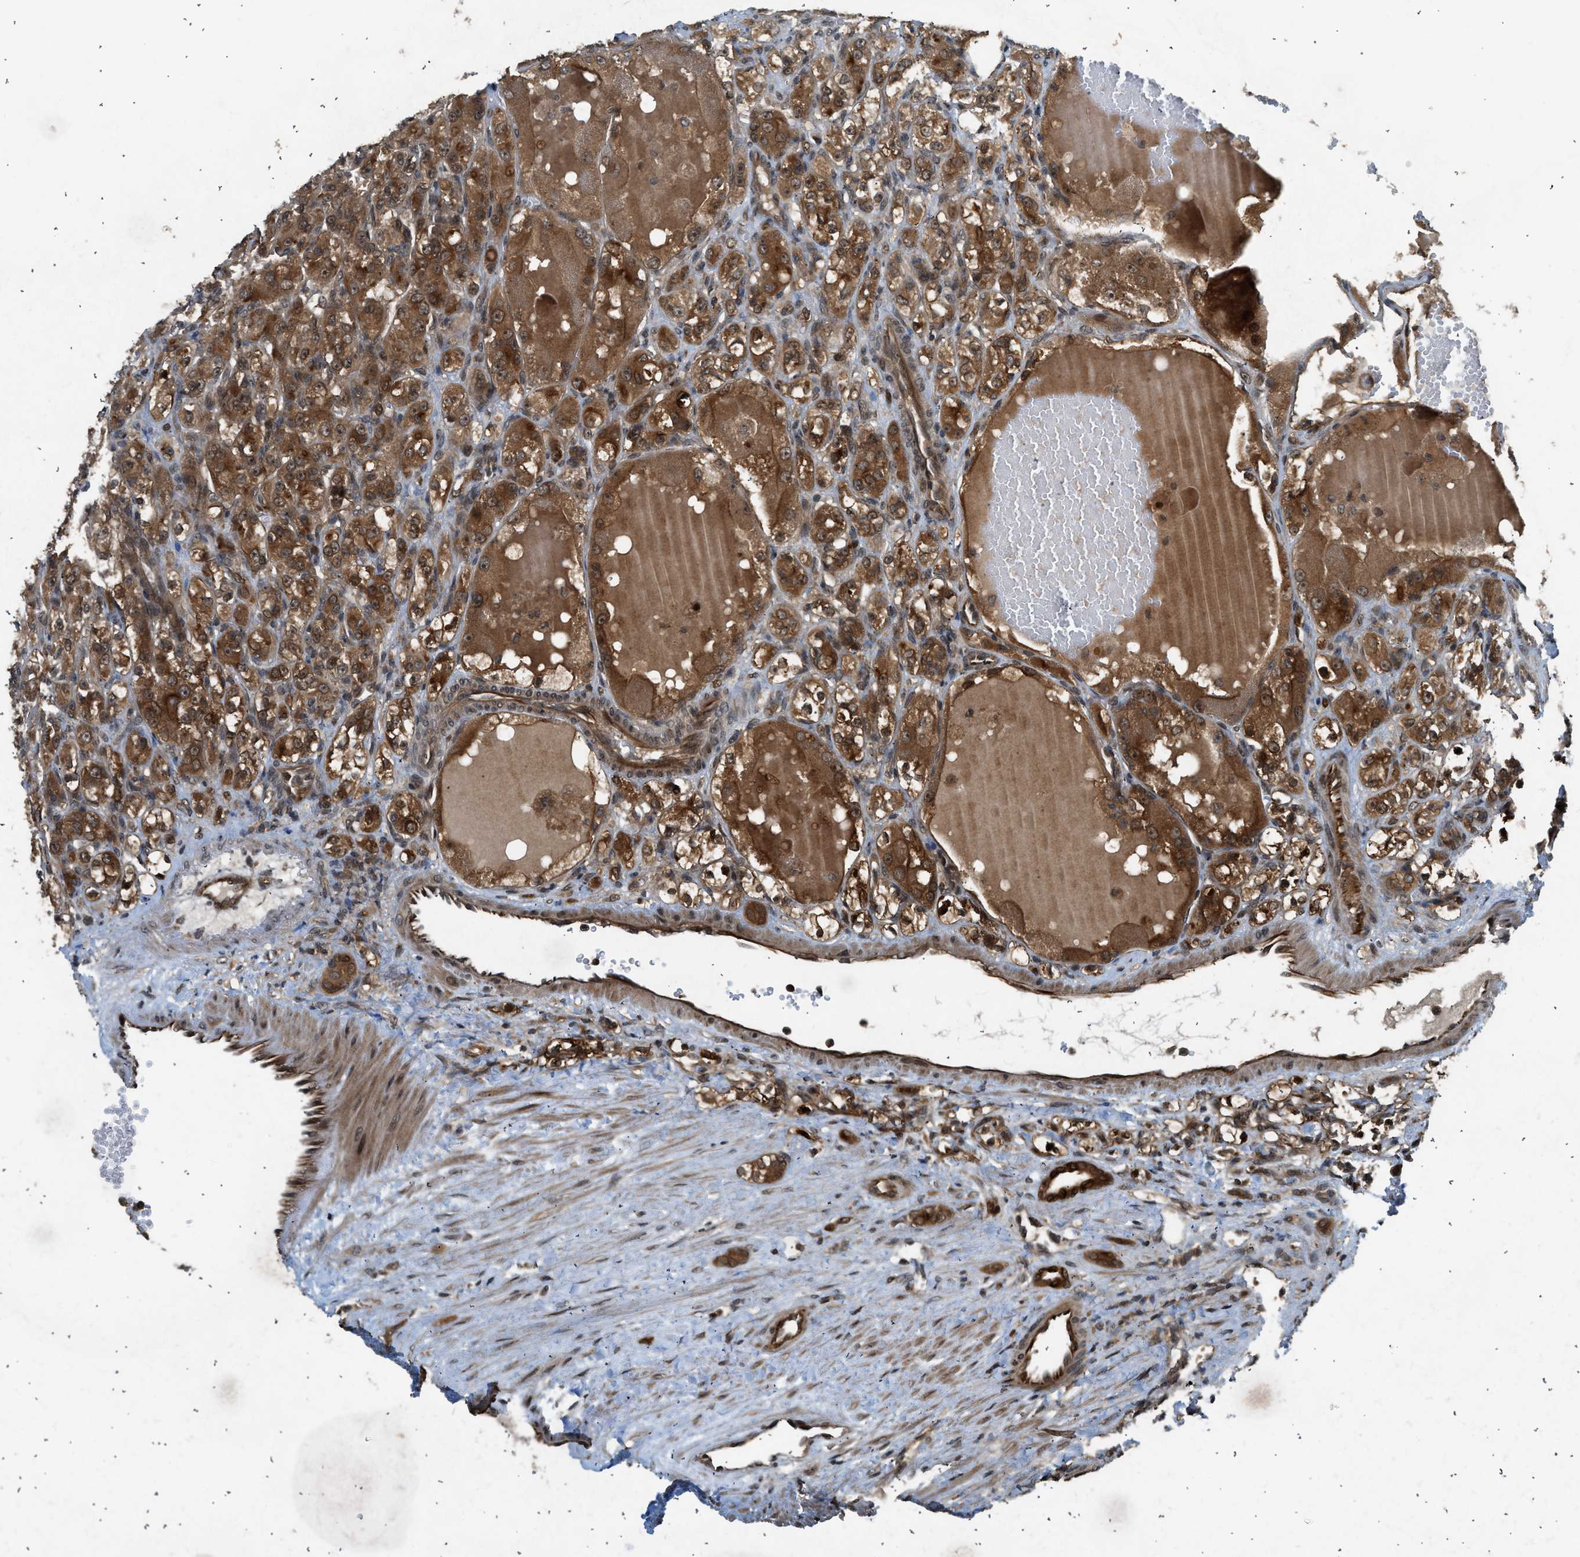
{"staining": {"intensity": "strong", "quantity": ">75%", "location": "cytoplasmic/membranous"}, "tissue": "renal cancer", "cell_type": "Tumor cells", "image_type": "cancer", "snomed": [{"axis": "morphology", "description": "Adenocarcinoma, NOS"}, {"axis": "topography", "description": "Kidney"}], "caption": "This is a histology image of immunohistochemistry staining of renal adenocarcinoma, which shows strong expression in the cytoplasmic/membranous of tumor cells.", "gene": "TXNL1", "patient": {"sex": "male", "age": 61}}